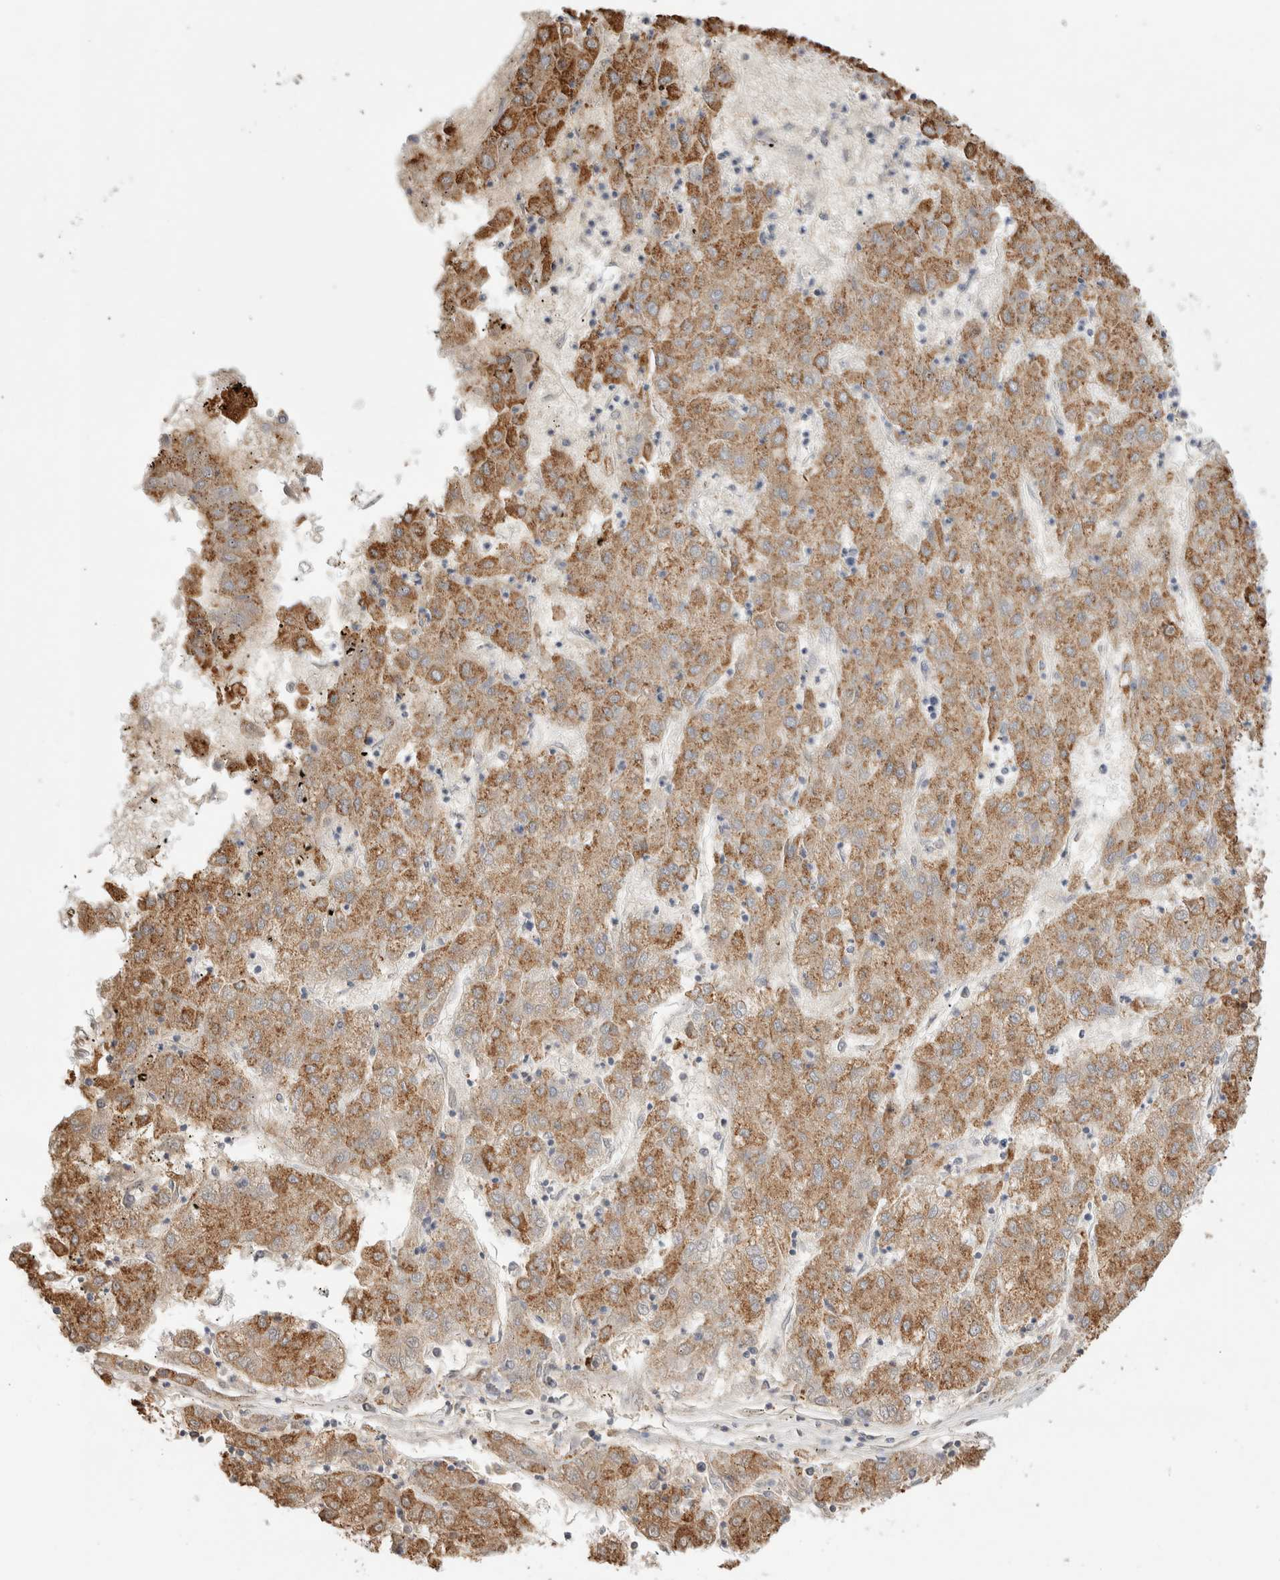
{"staining": {"intensity": "moderate", "quantity": ">75%", "location": "cytoplasmic/membranous"}, "tissue": "liver cancer", "cell_type": "Tumor cells", "image_type": "cancer", "snomed": [{"axis": "morphology", "description": "Carcinoma, Hepatocellular, NOS"}, {"axis": "topography", "description": "Liver"}], "caption": "A high-resolution histopathology image shows immunohistochemistry staining of hepatocellular carcinoma (liver), which displays moderate cytoplasmic/membranous expression in approximately >75% of tumor cells.", "gene": "MUC15", "patient": {"sex": "male", "age": 72}}